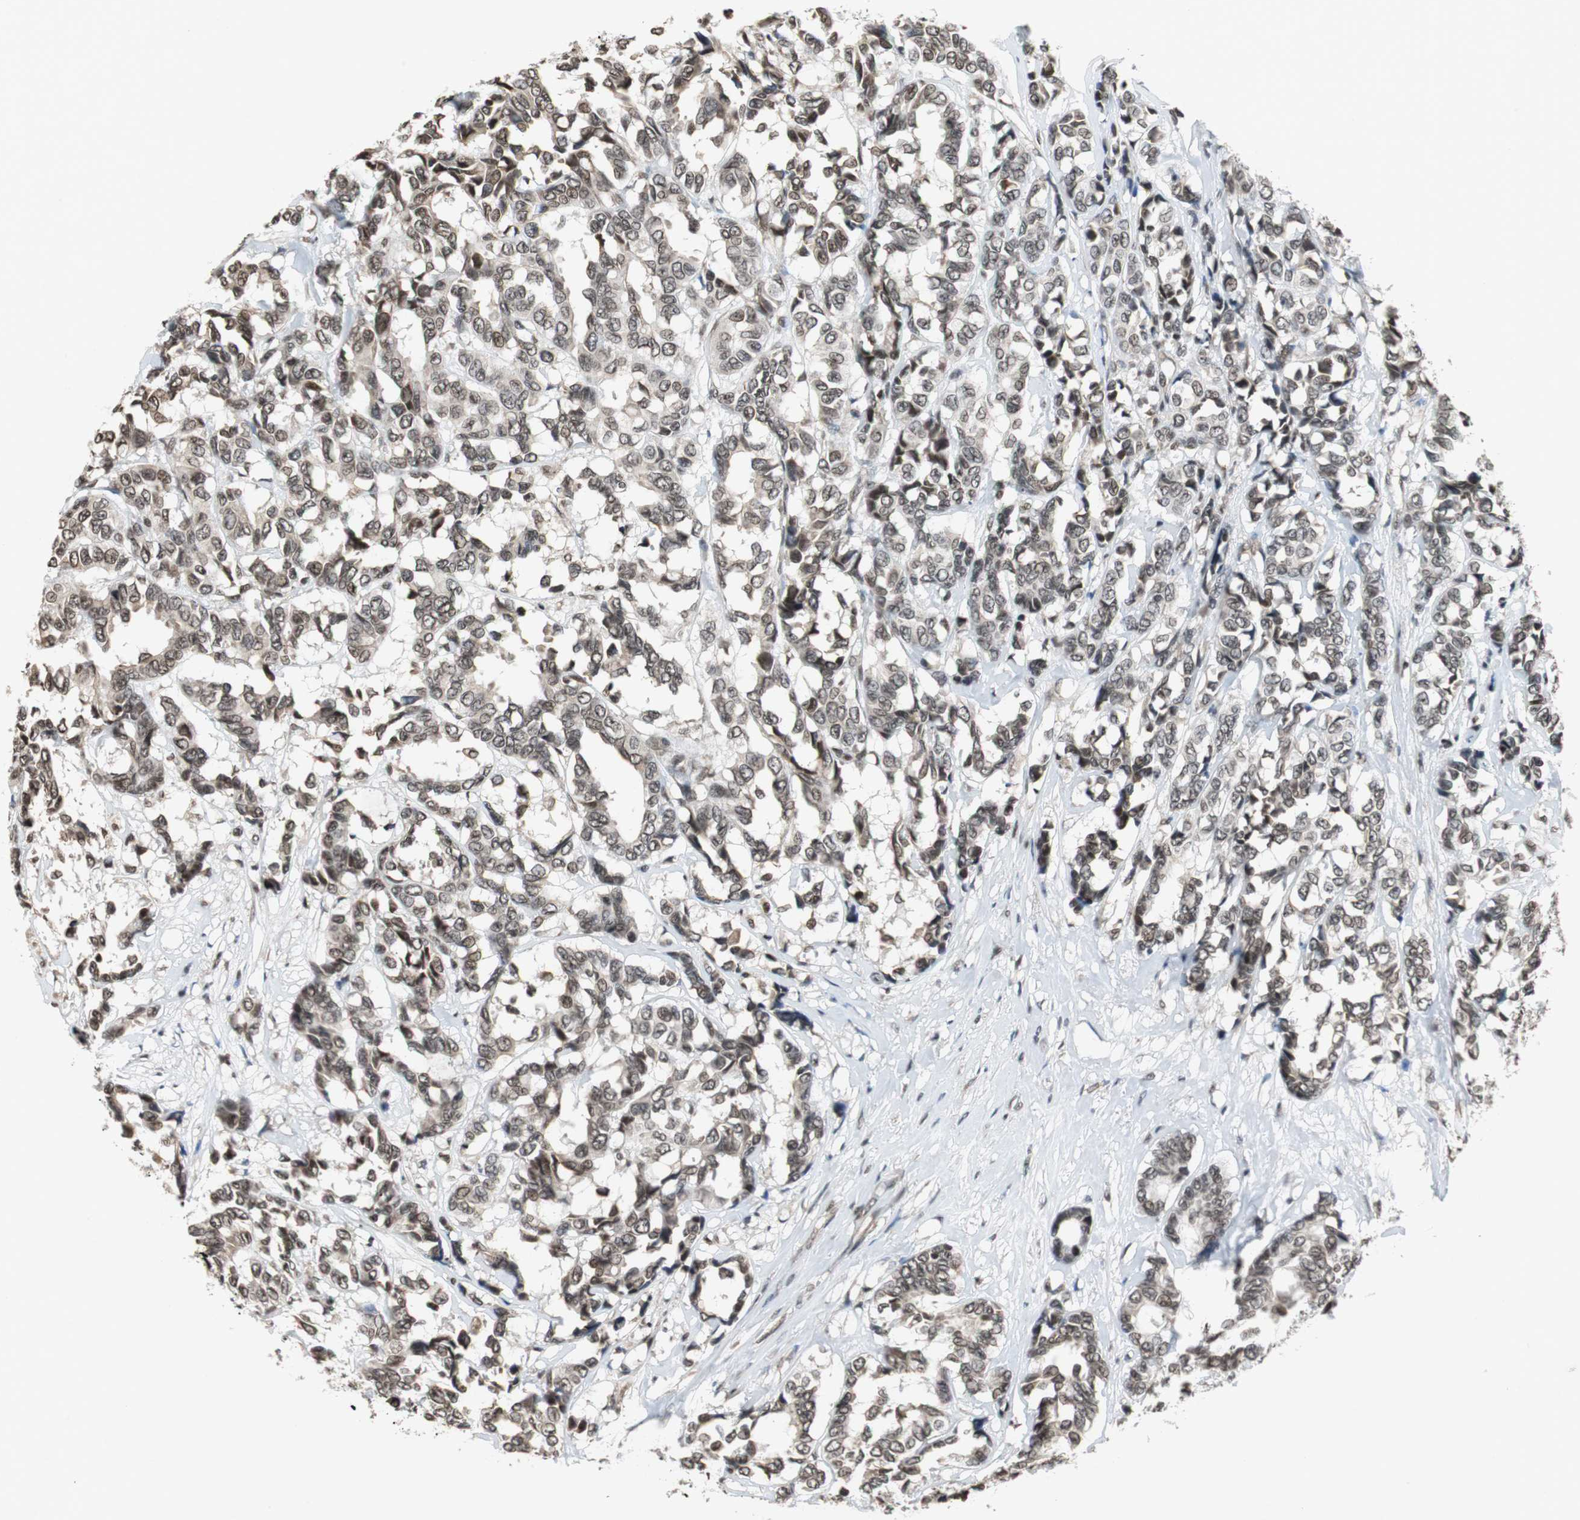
{"staining": {"intensity": "moderate", "quantity": ">75%", "location": "cytoplasmic/membranous,nuclear"}, "tissue": "breast cancer", "cell_type": "Tumor cells", "image_type": "cancer", "snomed": [{"axis": "morphology", "description": "Duct carcinoma"}, {"axis": "topography", "description": "Breast"}], "caption": "The histopathology image shows immunohistochemical staining of infiltrating ductal carcinoma (breast). There is moderate cytoplasmic/membranous and nuclear expression is identified in approximately >75% of tumor cells. (Brightfield microscopy of DAB IHC at high magnification).", "gene": "REST", "patient": {"sex": "female", "age": 87}}